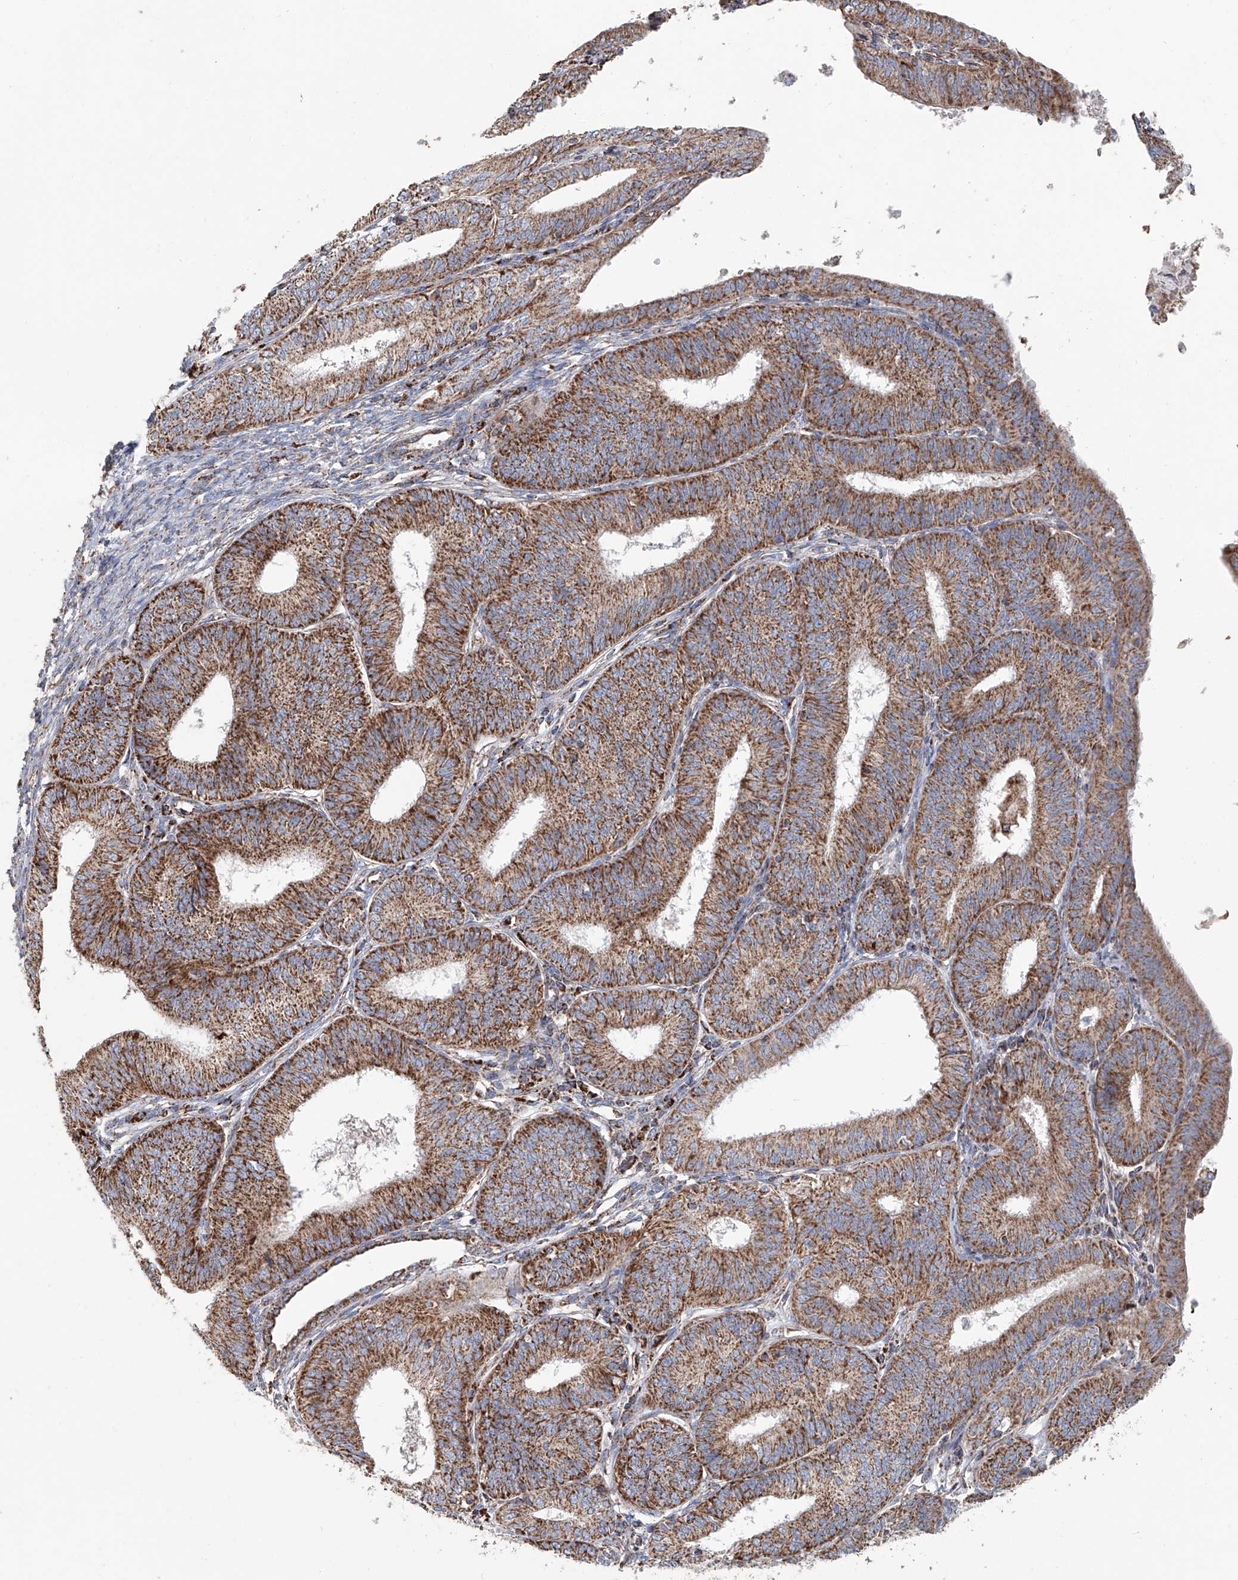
{"staining": {"intensity": "moderate", "quantity": ">75%", "location": "cytoplasmic/membranous"}, "tissue": "endometrial cancer", "cell_type": "Tumor cells", "image_type": "cancer", "snomed": [{"axis": "morphology", "description": "Adenocarcinoma, NOS"}, {"axis": "topography", "description": "Endometrium"}], "caption": "Endometrial adenocarcinoma stained with a brown dye demonstrates moderate cytoplasmic/membranous positive expression in approximately >75% of tumor cells.", "gene": "MCL1", "patient": {"sex": "female", "age": 51}}